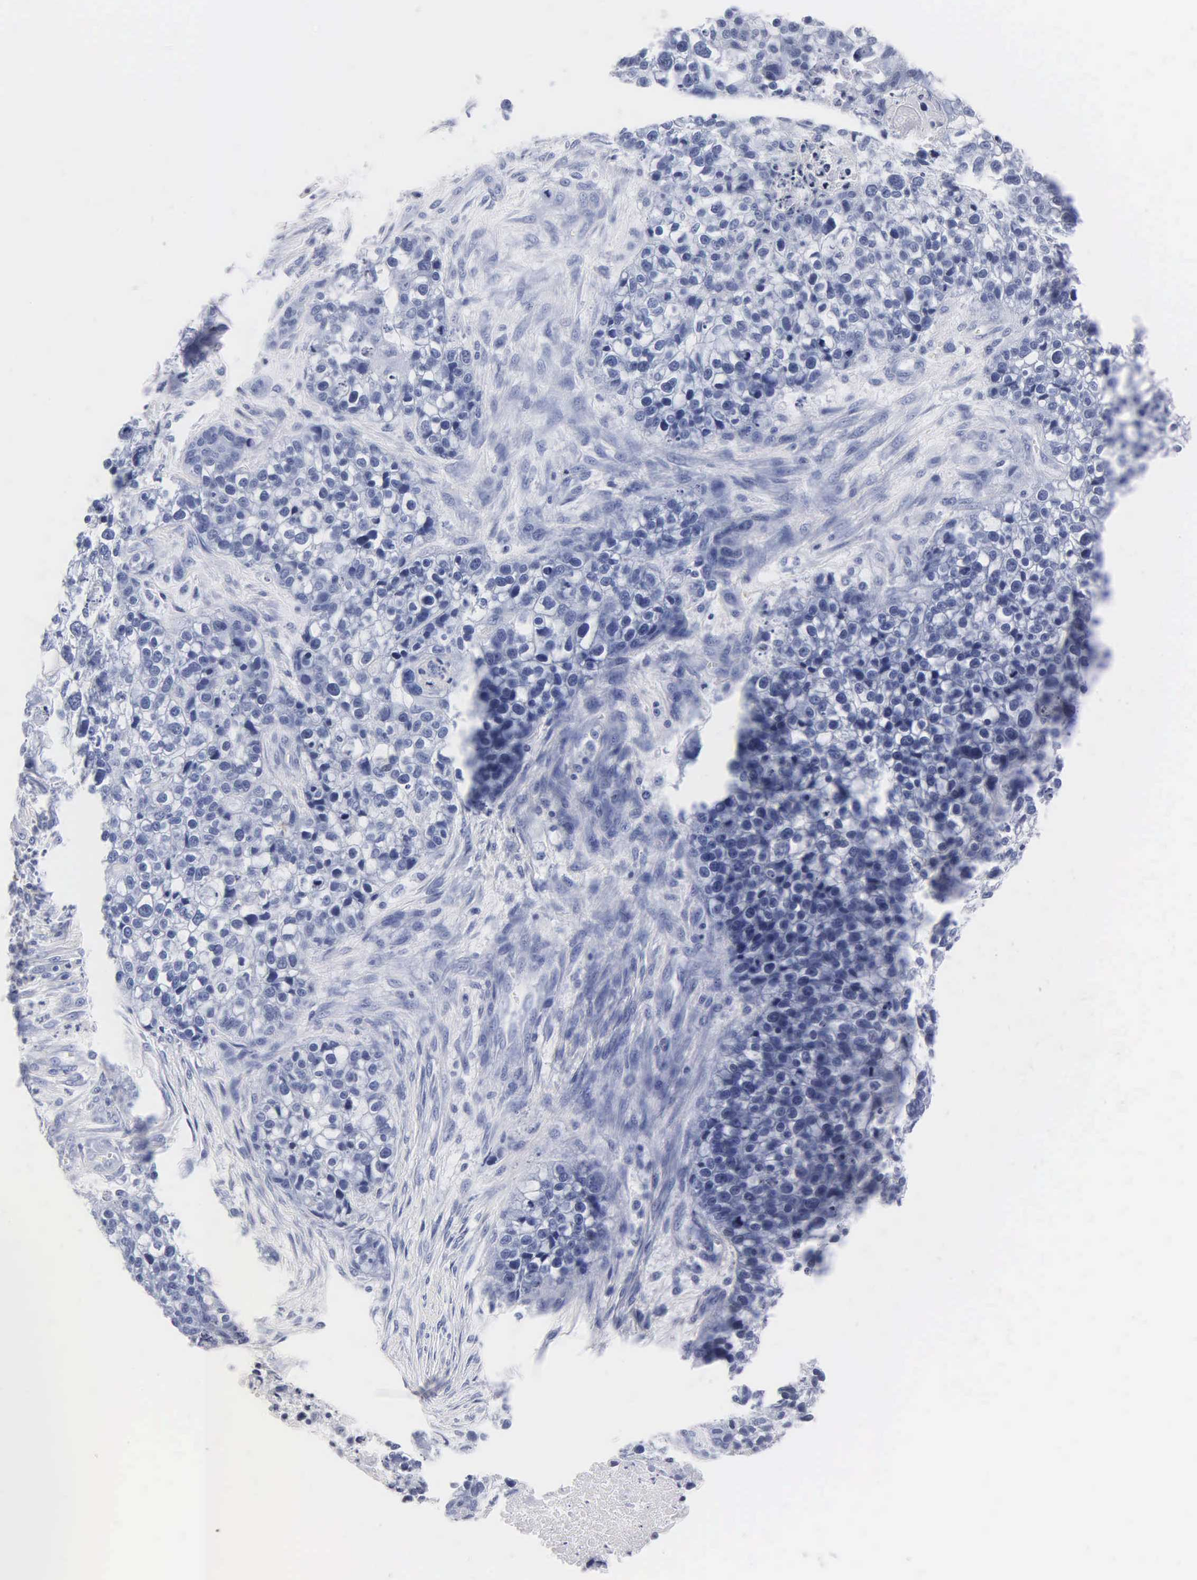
{"staining": {"intensity": "negative", "quantity": "none", "location": "none"}, "tissue": "lung cancer", "cell_type": "Tumor cells", "image_type": "cancer", "snomed": [{"axis": "morphology", "description": "Squamous cell carcinoma, NOS"}, {"axis": "topography", "description": "Lymph node"}, {"axis": "topography", "description": "Lung"}], "caption": "Immunohistochemistry (IHC) histopathology image of squamous cell carcinoma (lung) stained for a protein (brown), which reveals no expression in tumor cells.", "gene": "MB", "patient": {"sex": "male", "age": 74}}